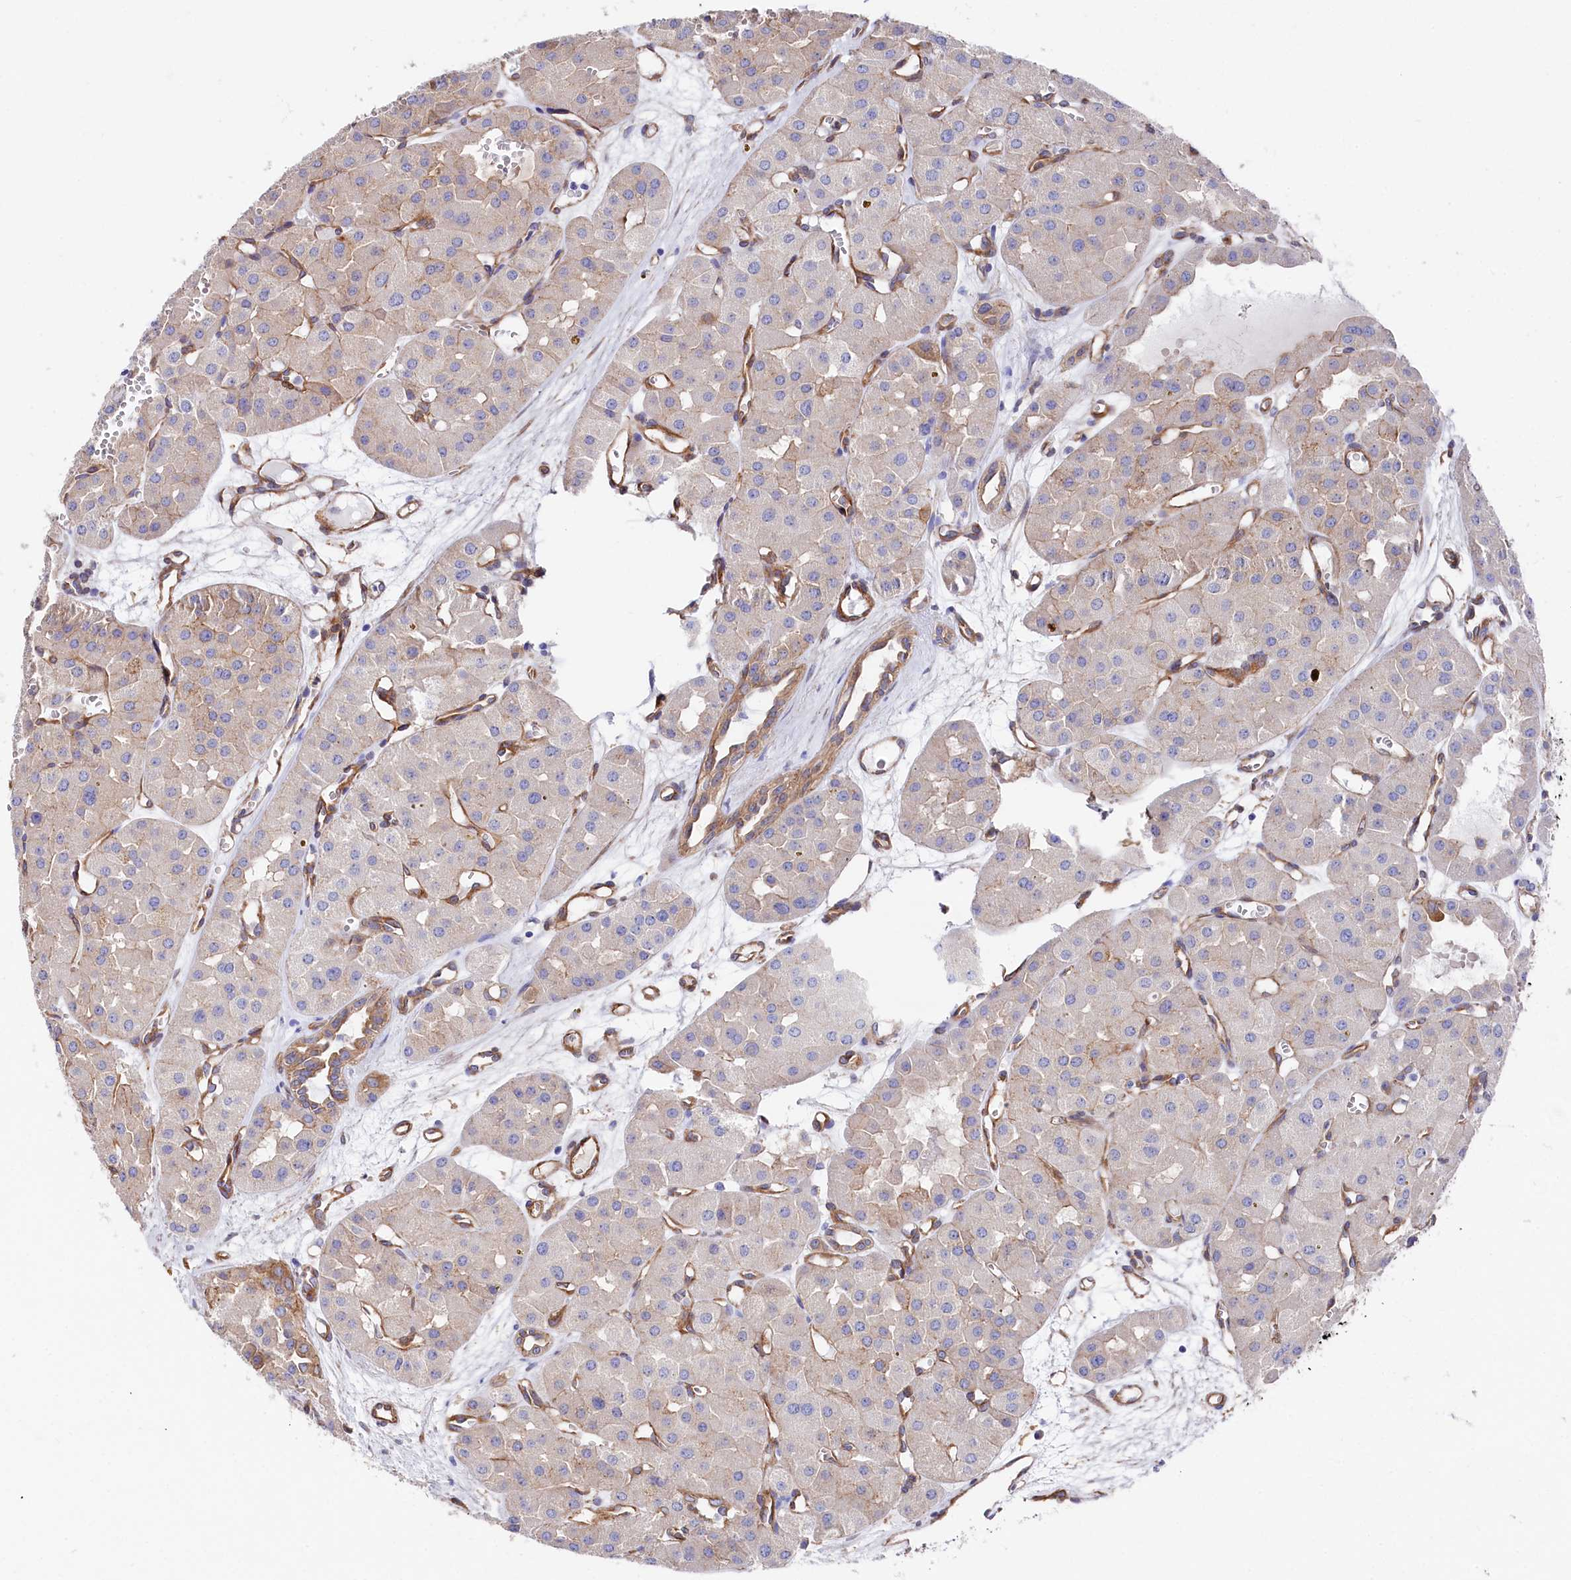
{"staining": {"intensity": "negative", "quantity": "none", "location": "none"}, "tissue": "renal cancer", "cell_type": "Tumor cells", "image_type": "cancer", "snomed": [{"axis": "morphology", "description": "Carcinoma, NOS"}, {"axis": "topography", "description": "Kidney"}], "caption": "An immunohistochemistry (IHC) photomicrograph of renal cancer is shown. There is no staining in tumor cells of renal cancer.", "gene": "TNKS1BP1", "patient": {"sex": "female", "age": 75}}